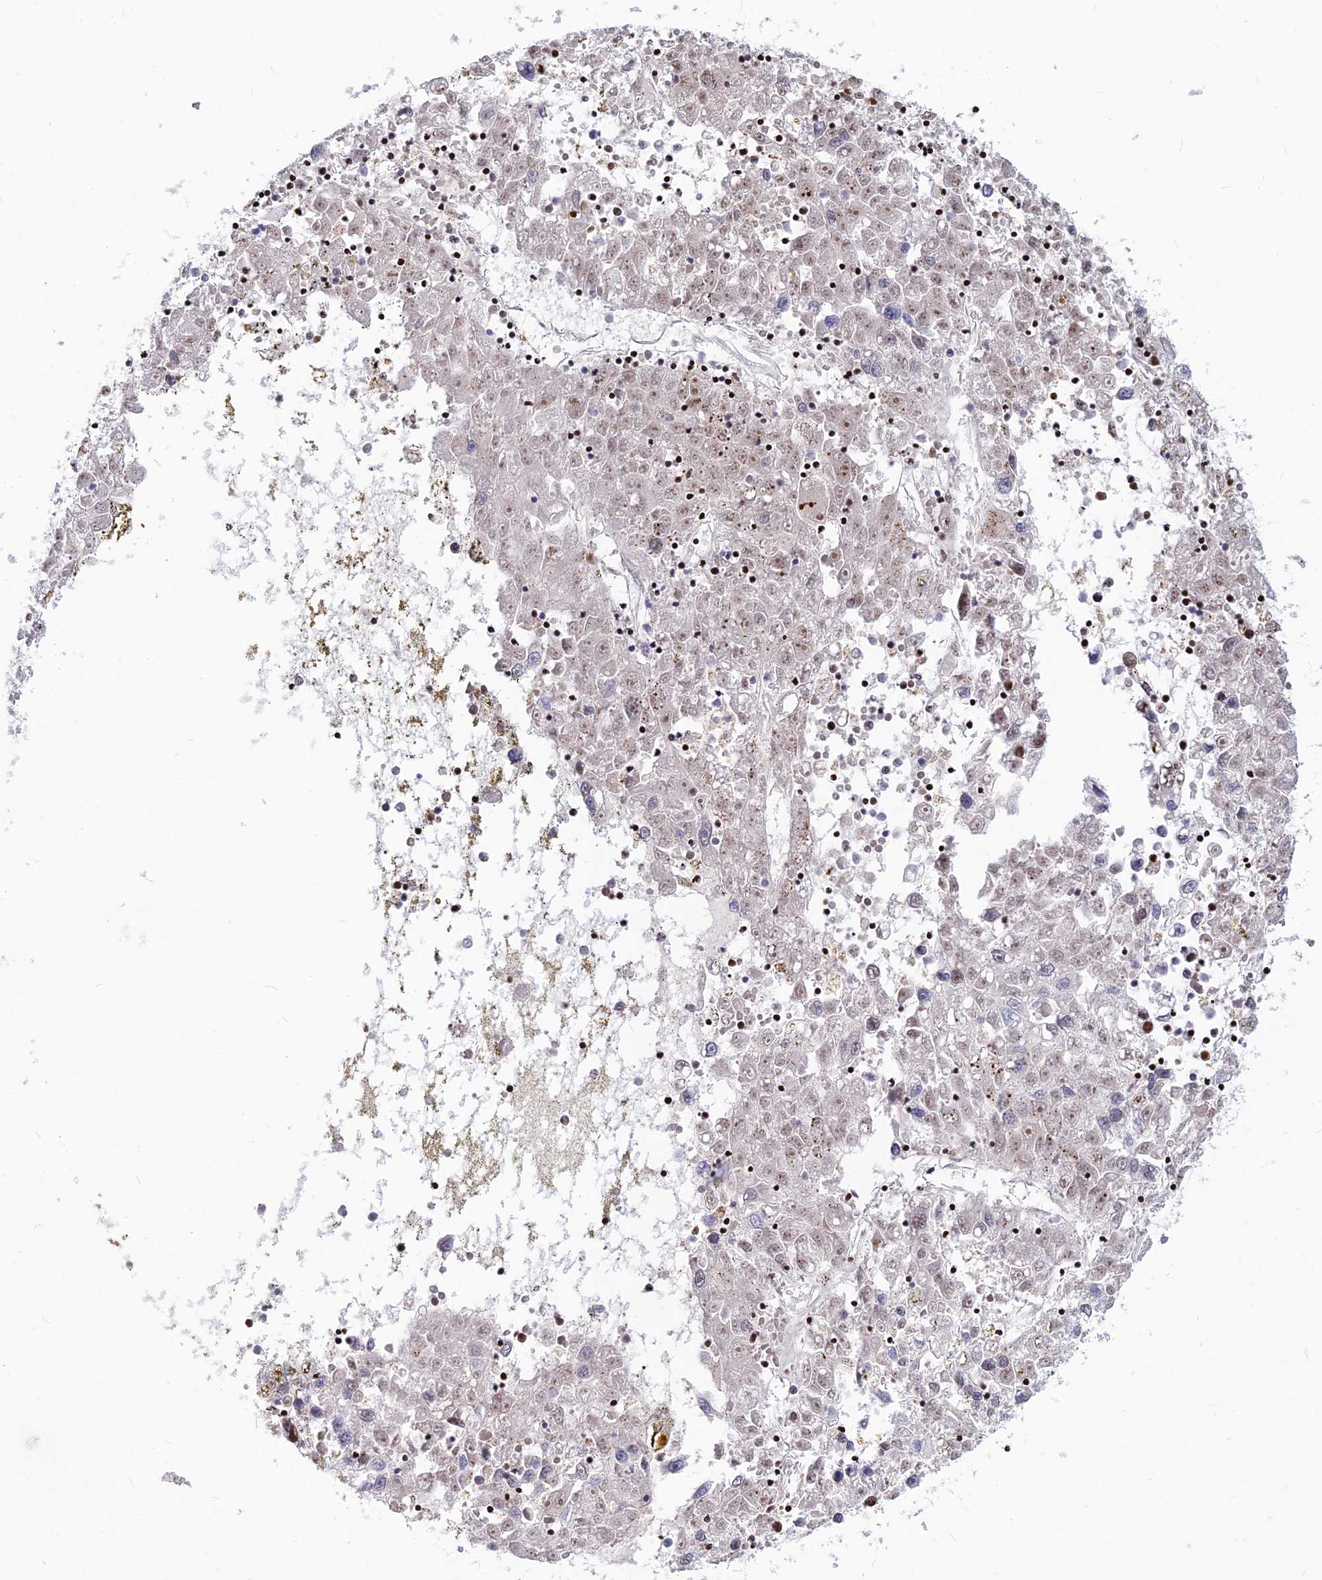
{"staining": {"intensity": "weak", "quantity": "<25%", "location": "nuclear"}, "tissue": "liver cancer", "cell_type": "Tumor cells", "image_type": "cancer", "snomed": [{"axis": "morphology", "description": "Carcinoma, Hepatocellular, NOS"}, {"axis": "topography", "description": "Liver"}], "caption": "There is no significant expression in tumor cells of liver cancer.", "gene": "PRPS1", "patient": {"sex": "male", "age": 49}}